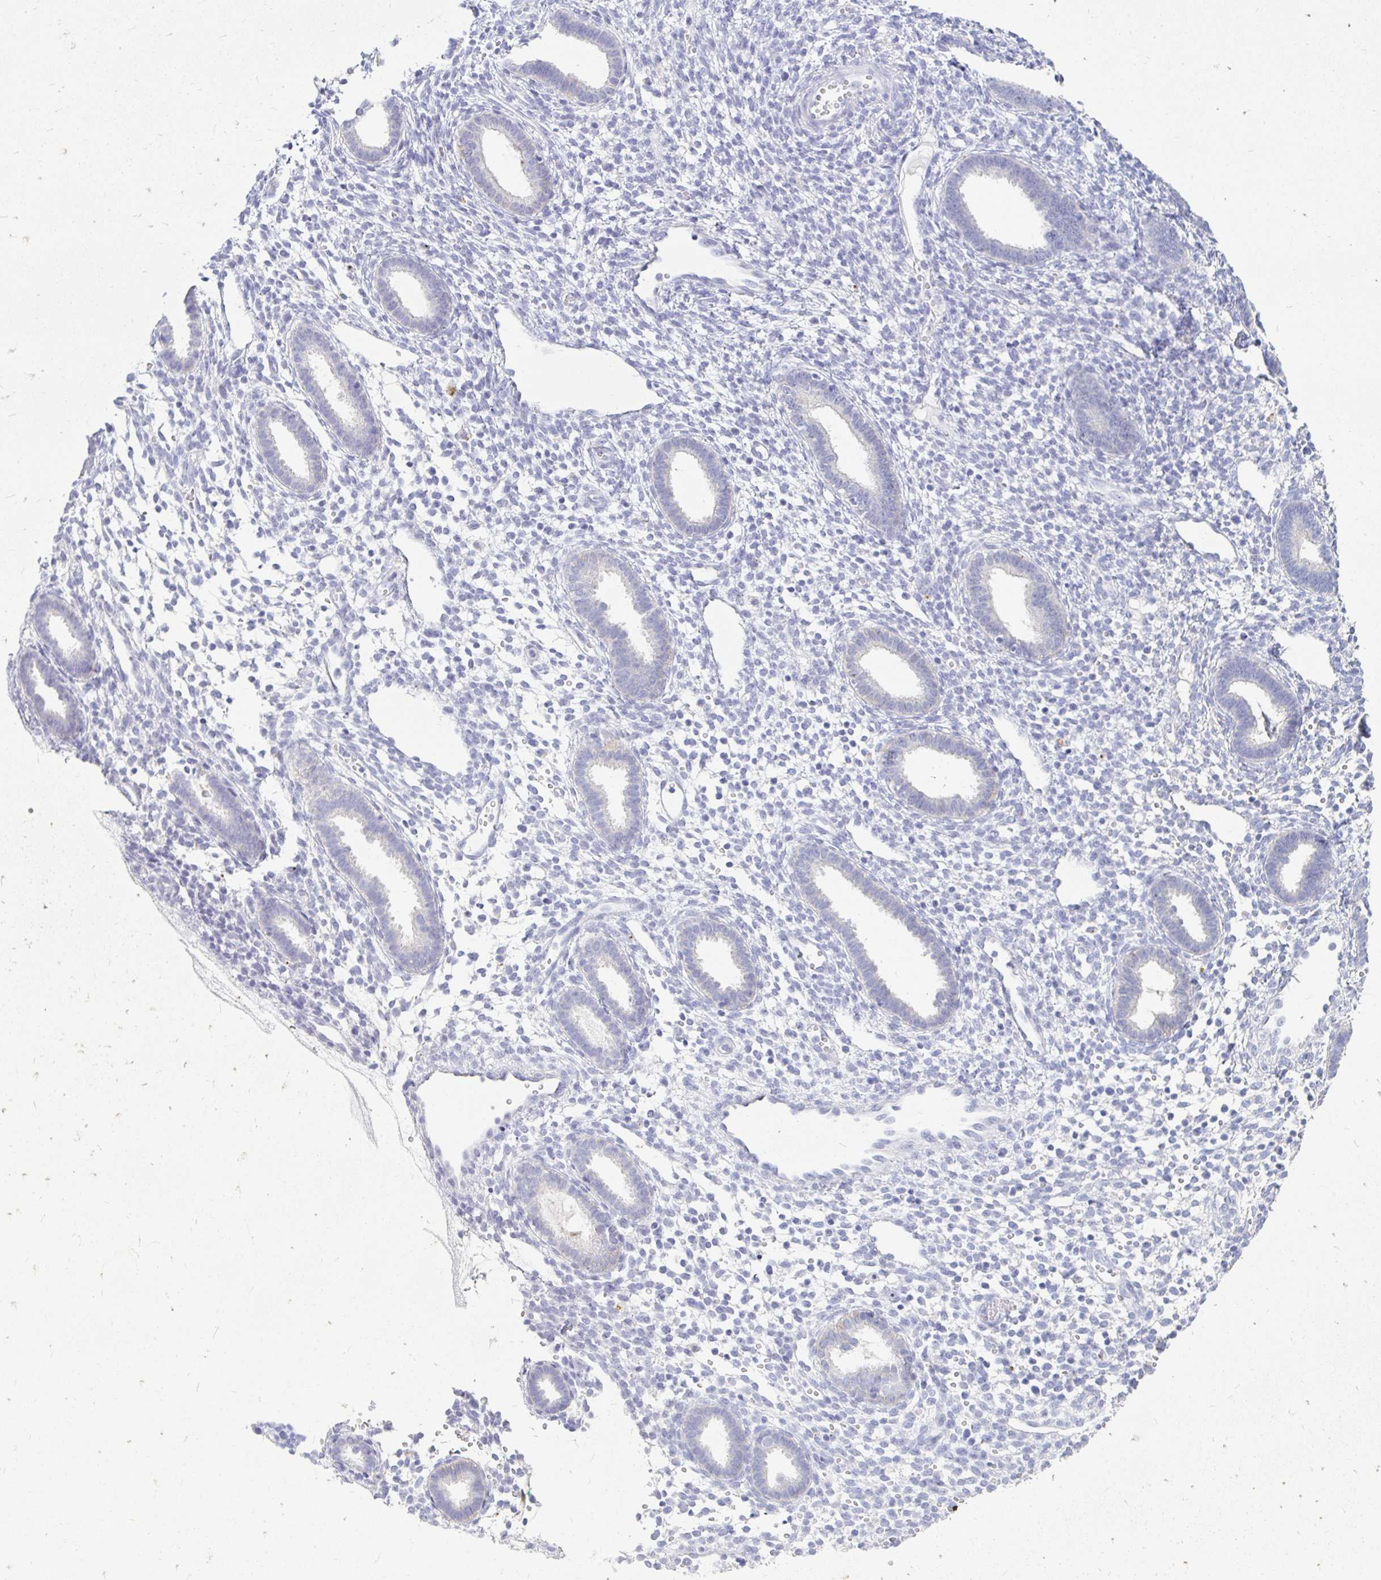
{"staining": {"intensity": "negative", "quantity": "none", "location": "none"}, "tissue": "endometrium", "cell_type": "Cells in endometrial stroma", "image_type": "normal", "snomed": [{"axis": "morphology", "description": "Normal tissue, NOS"}, {"axis": "topography", "description": "Endometrium"}], "caption": "Photomicrograph shows no protein positivity in cells in endometrial stroma of normal endometrium.", "gene": "PEG10", "patient": {"sex": "female", "age": 36}}